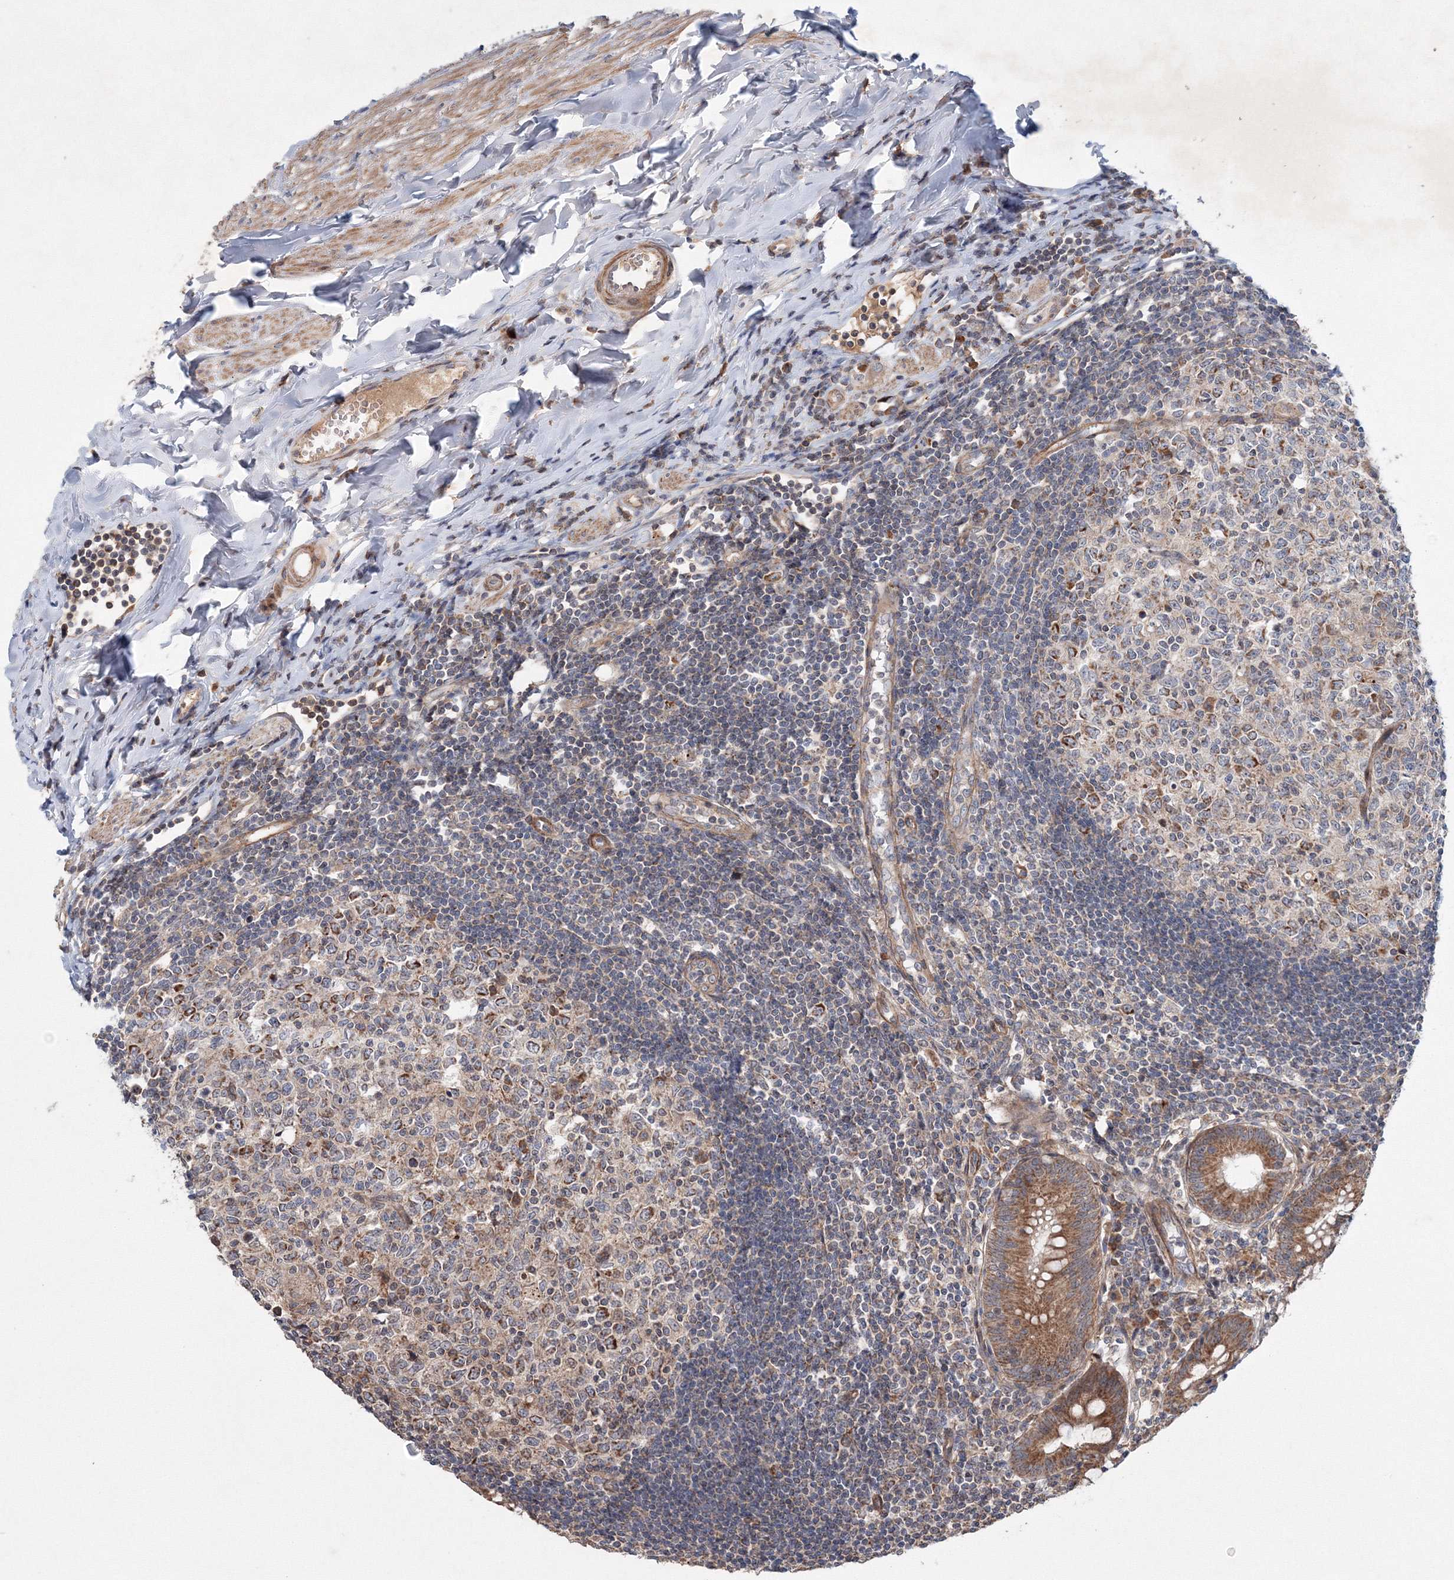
{"staining": {"intensity": "strong", "quantity": ">75%", "location": "cytoplasmic/membranous"}, "tissue": "appendix", "cell_type": "Glandular cells", "image_type": "normal", "snomed": [{"axis": "morphology", "description": "Normal tissue, NOS"}, {"axis": "topography", "description": "Appendix"}], "caption": "High-magnification brightfield microscopy of normal appendix stained with DAB (brown) and counterstained with hematoxylin (blue). glandular cells exhibit strong cytoplasmic/membranous expression is seen in about>75% of cells. (Brightfield microscopy of DAB IHC at high magnification).", "gene": "NOA1", "patient": {"sex": "female", "age": 54}}